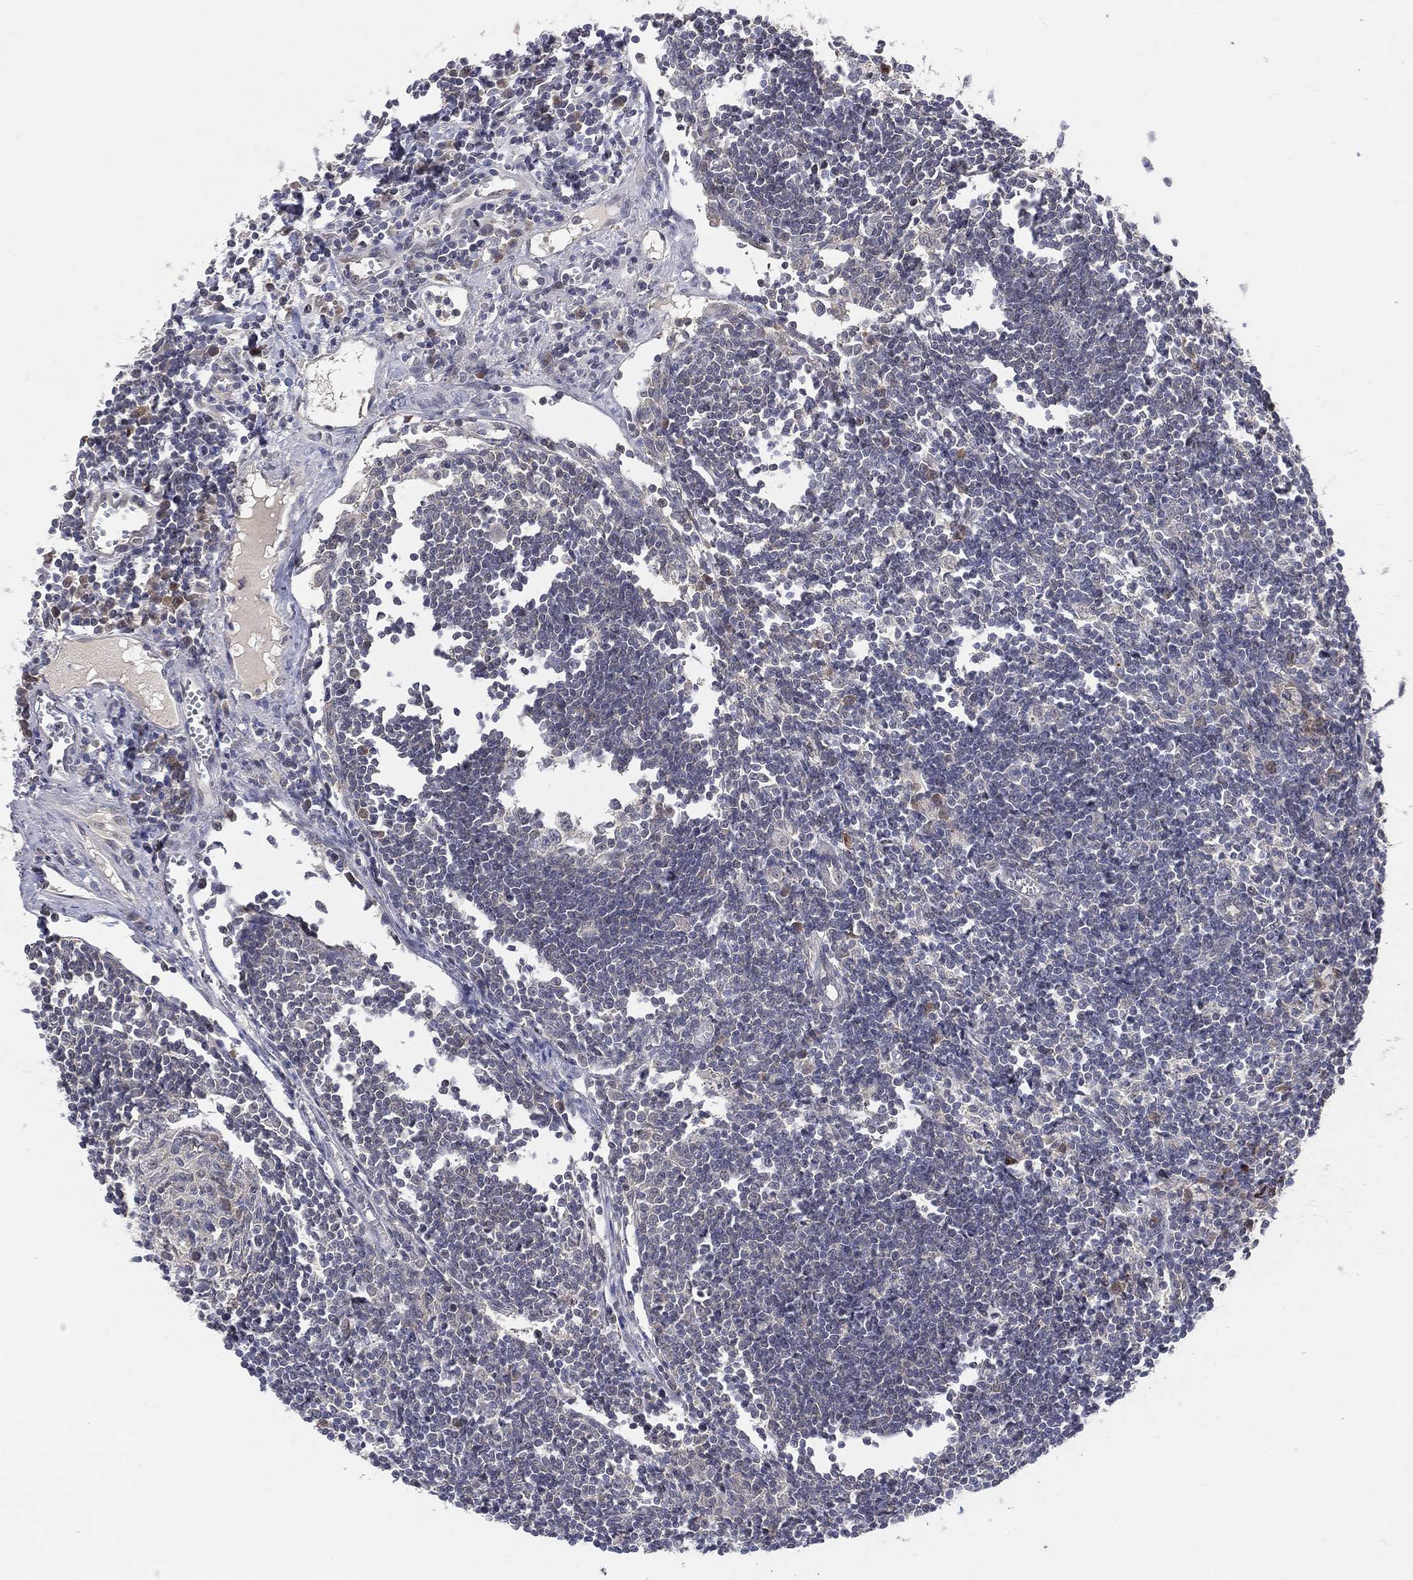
{"staining": {"intensity": "weak", "quantity": "<25%", "location": "cytoplasmic/membranous"}, "tissue": "lymph node", "cell_type": "Germinal center cells", "image_type": "normal", "snomed": [{"axis": "morphology", "description": "Normal tissue, NOS"}, {"axis": "morphology", "description": "Adenocarcinoma, NOS"}, {"axis": "topography", "description": "Lymph node"}, {"axis": "topography", "description": "Pancreas"}], "caption": "Immunohistochemistry of normal lymph node demonstrates no staining in germinal center cells.", "gene": "DLG4", "patient": {"sex": "female", "age": 58}}